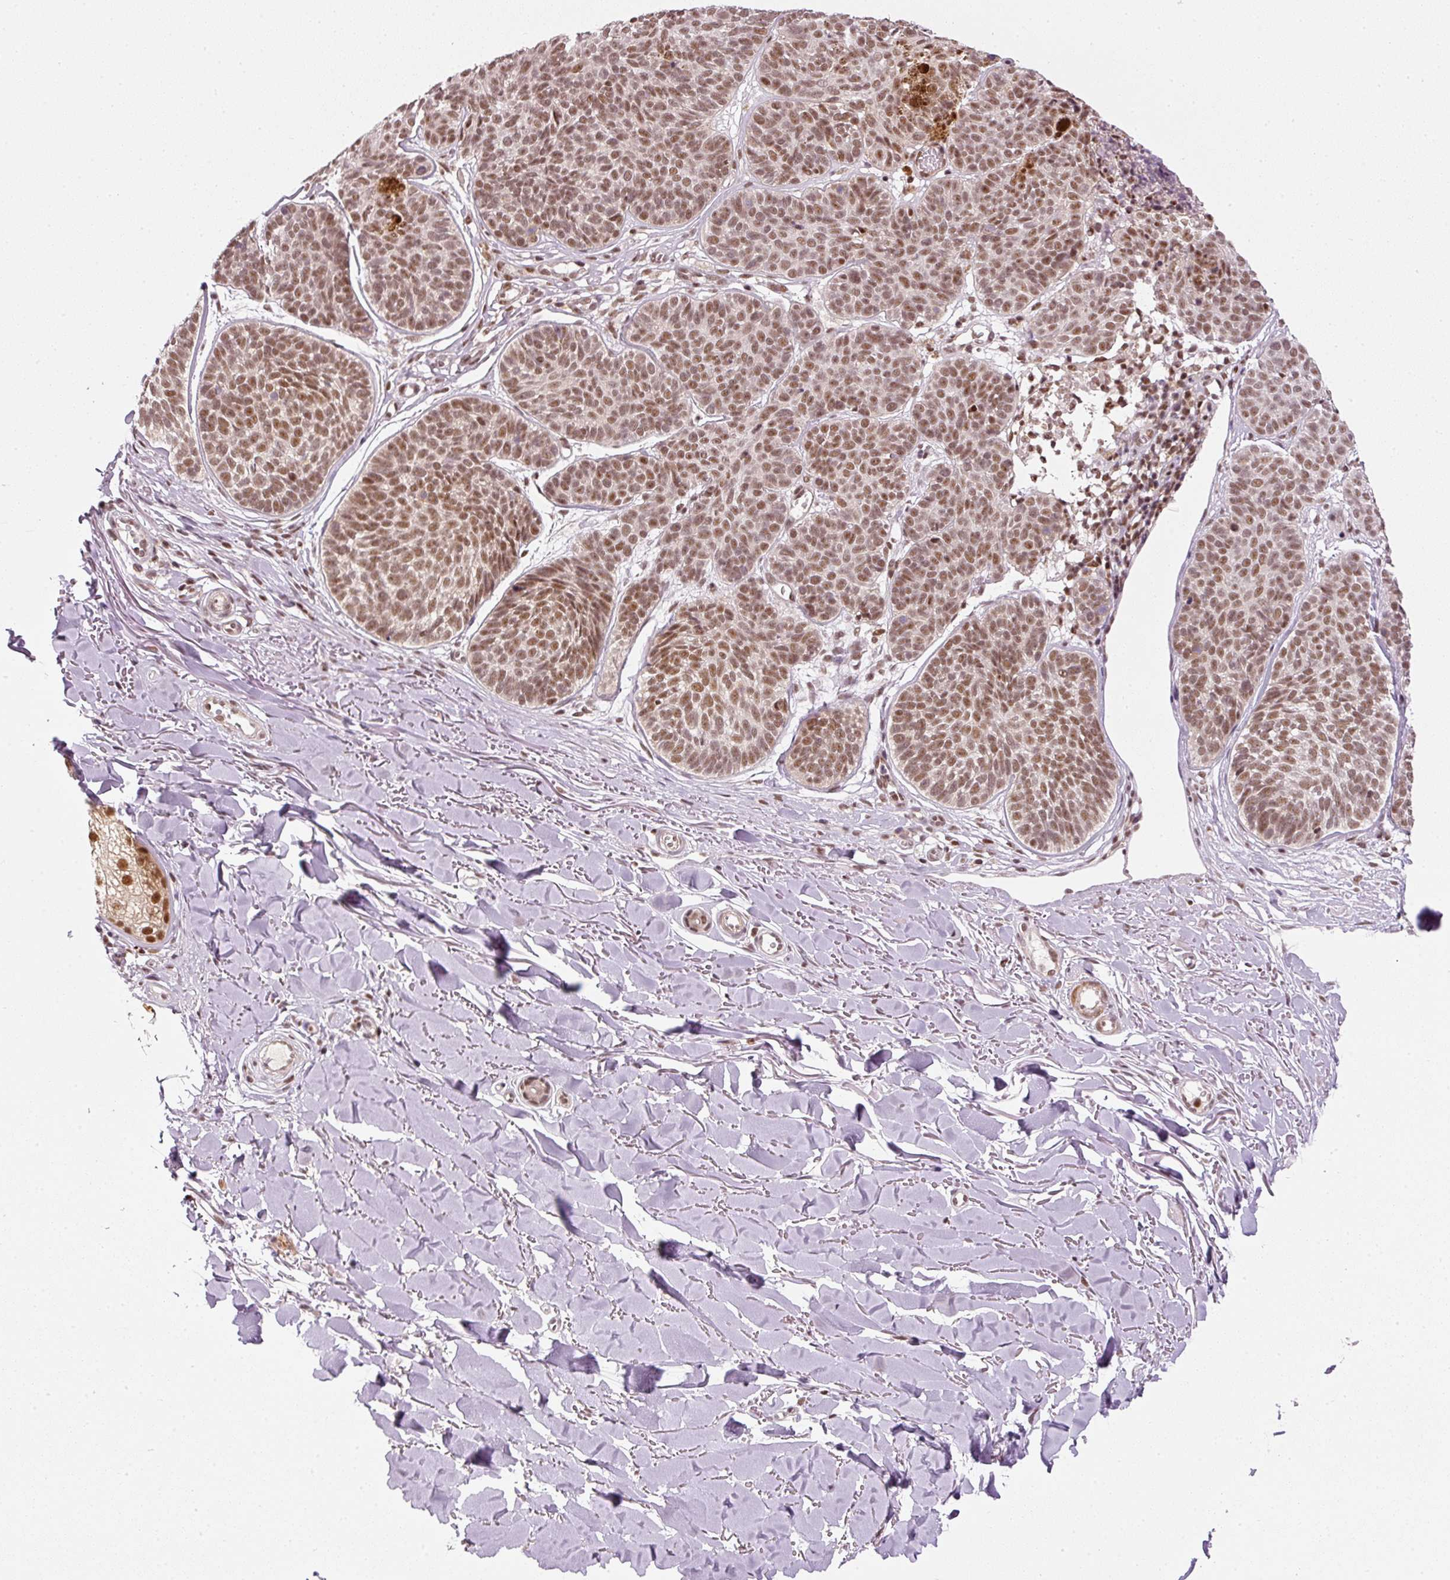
{"staining": {"intensity": "moderate", "quantity": ">75%", "location": "nuclear"}, "tissue": "skin cancer", "cell_type": "Tumor cells", "image_type": "cancer", "snomed": [{"axis": "morphology", "description": "Basal cell carcinoma"}, {"axis": "topography", "description": "Skin"}, {"axis": "topography", "description": "Skin of neck"}, {"axis": "topography", "description": "Skin of shoulder"}, {"axis": "topography", "description": "Skin of back"}], "caption": "This micrograph reveals immunohistochemistry staining of human skin cancer (basal cell carcinoma), with medium moderate nuclear expression in approximately >75% of tumor cells.", "gene": "THOC6", "patient": {"sex": "male", "age": 80}}